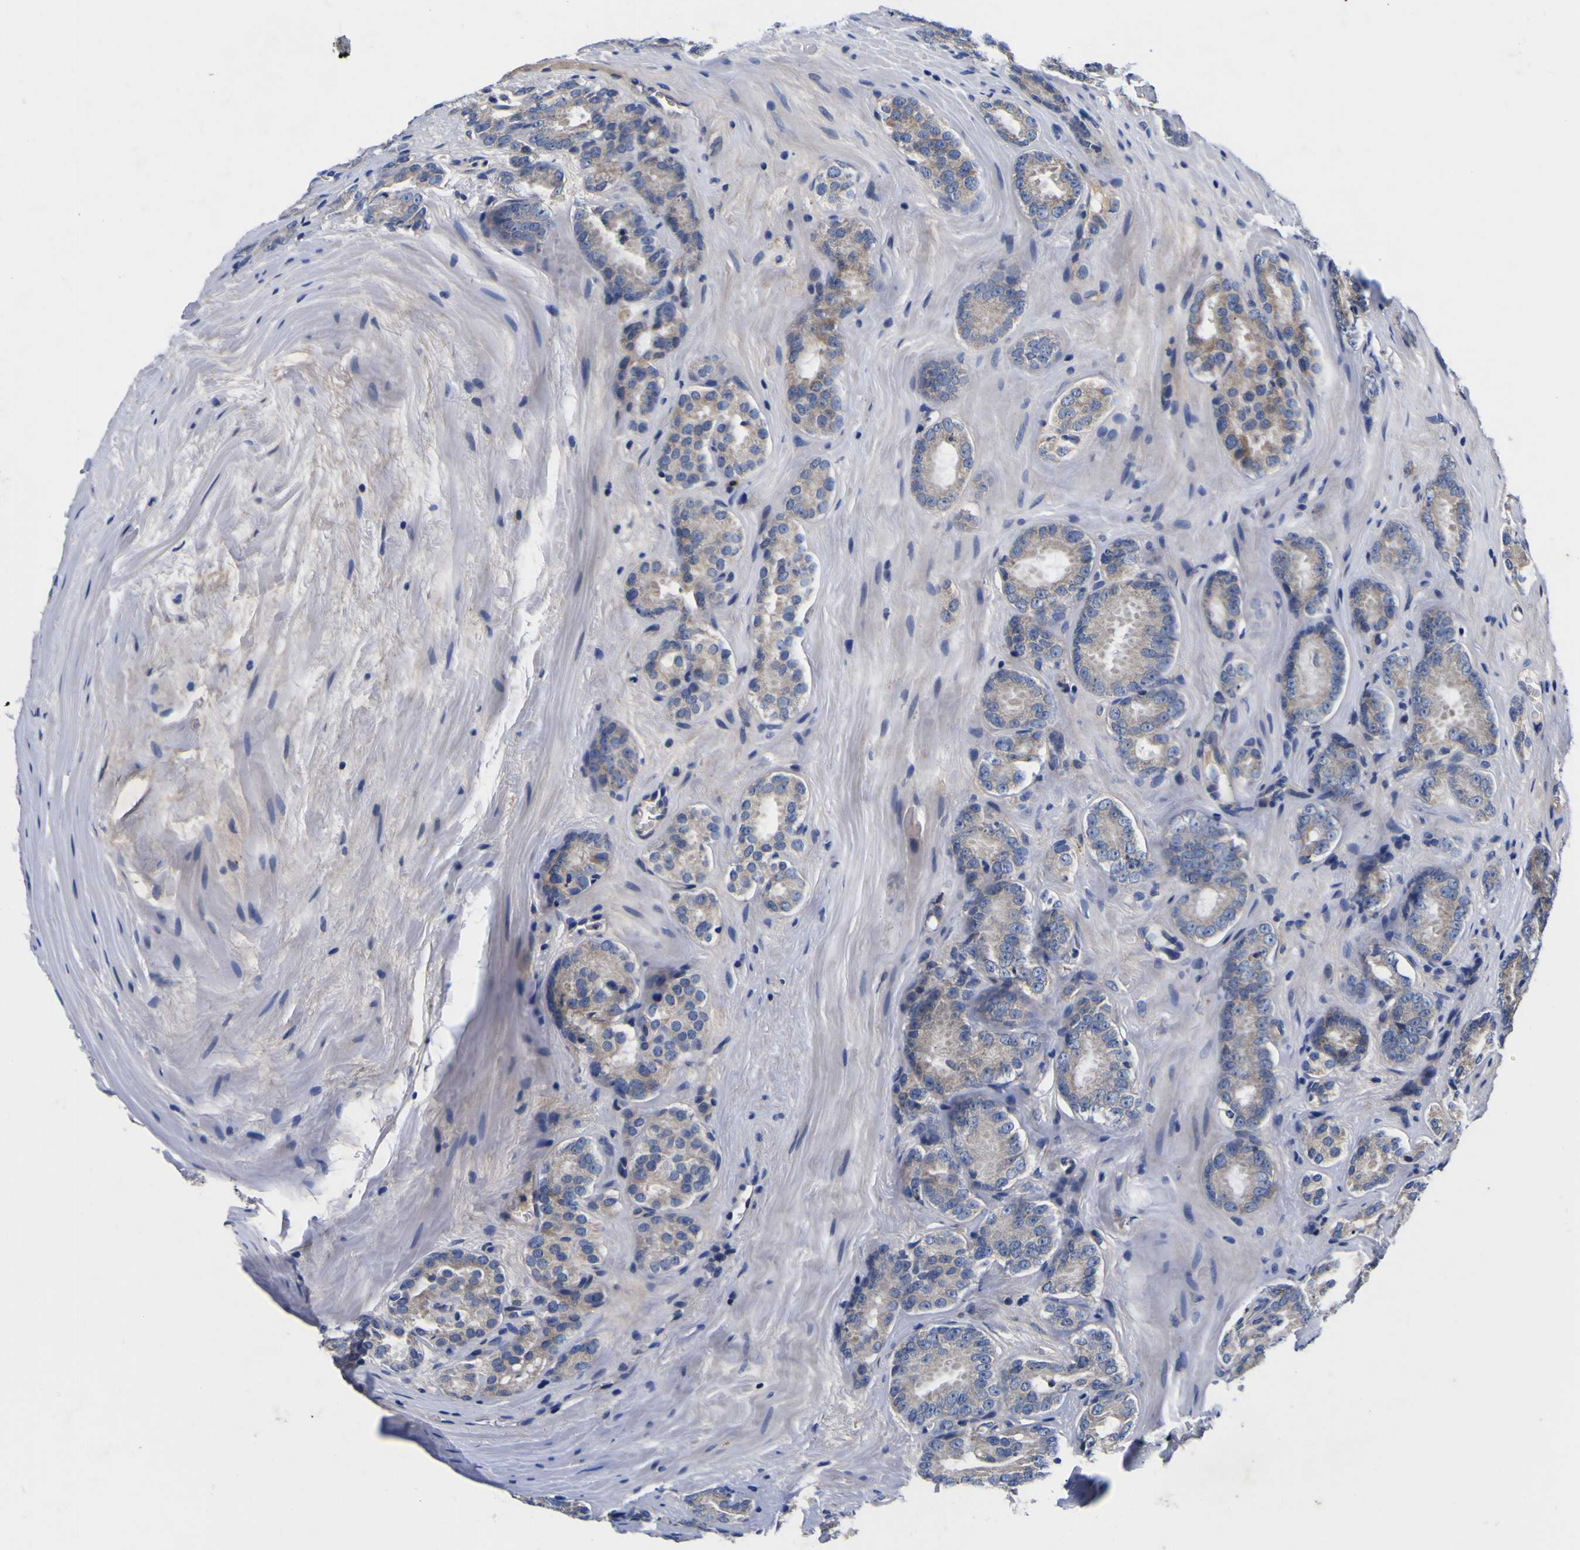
{"staining": {"intensity": "negative", "quantity": "none", "location": "none"}, "tissue": "prostate cancer", "cell_type": "Tumor cells", "image_type": "cancer", "snomed": [{"axis": "morphology", "description": "Adenocarcinoma, High grade"}, {"axis": "topography", "description": "Prostate"}], "caption": "Immunohistochemistry (IHC) photomicrograph of neoplastic tissue: human adenocarcinoma (high-grade) (prostate) stained with DAB shows no significant protein positivity in tumor cells.", "gene": "VASN", "patient": {"sex": "male", "age": 64}}